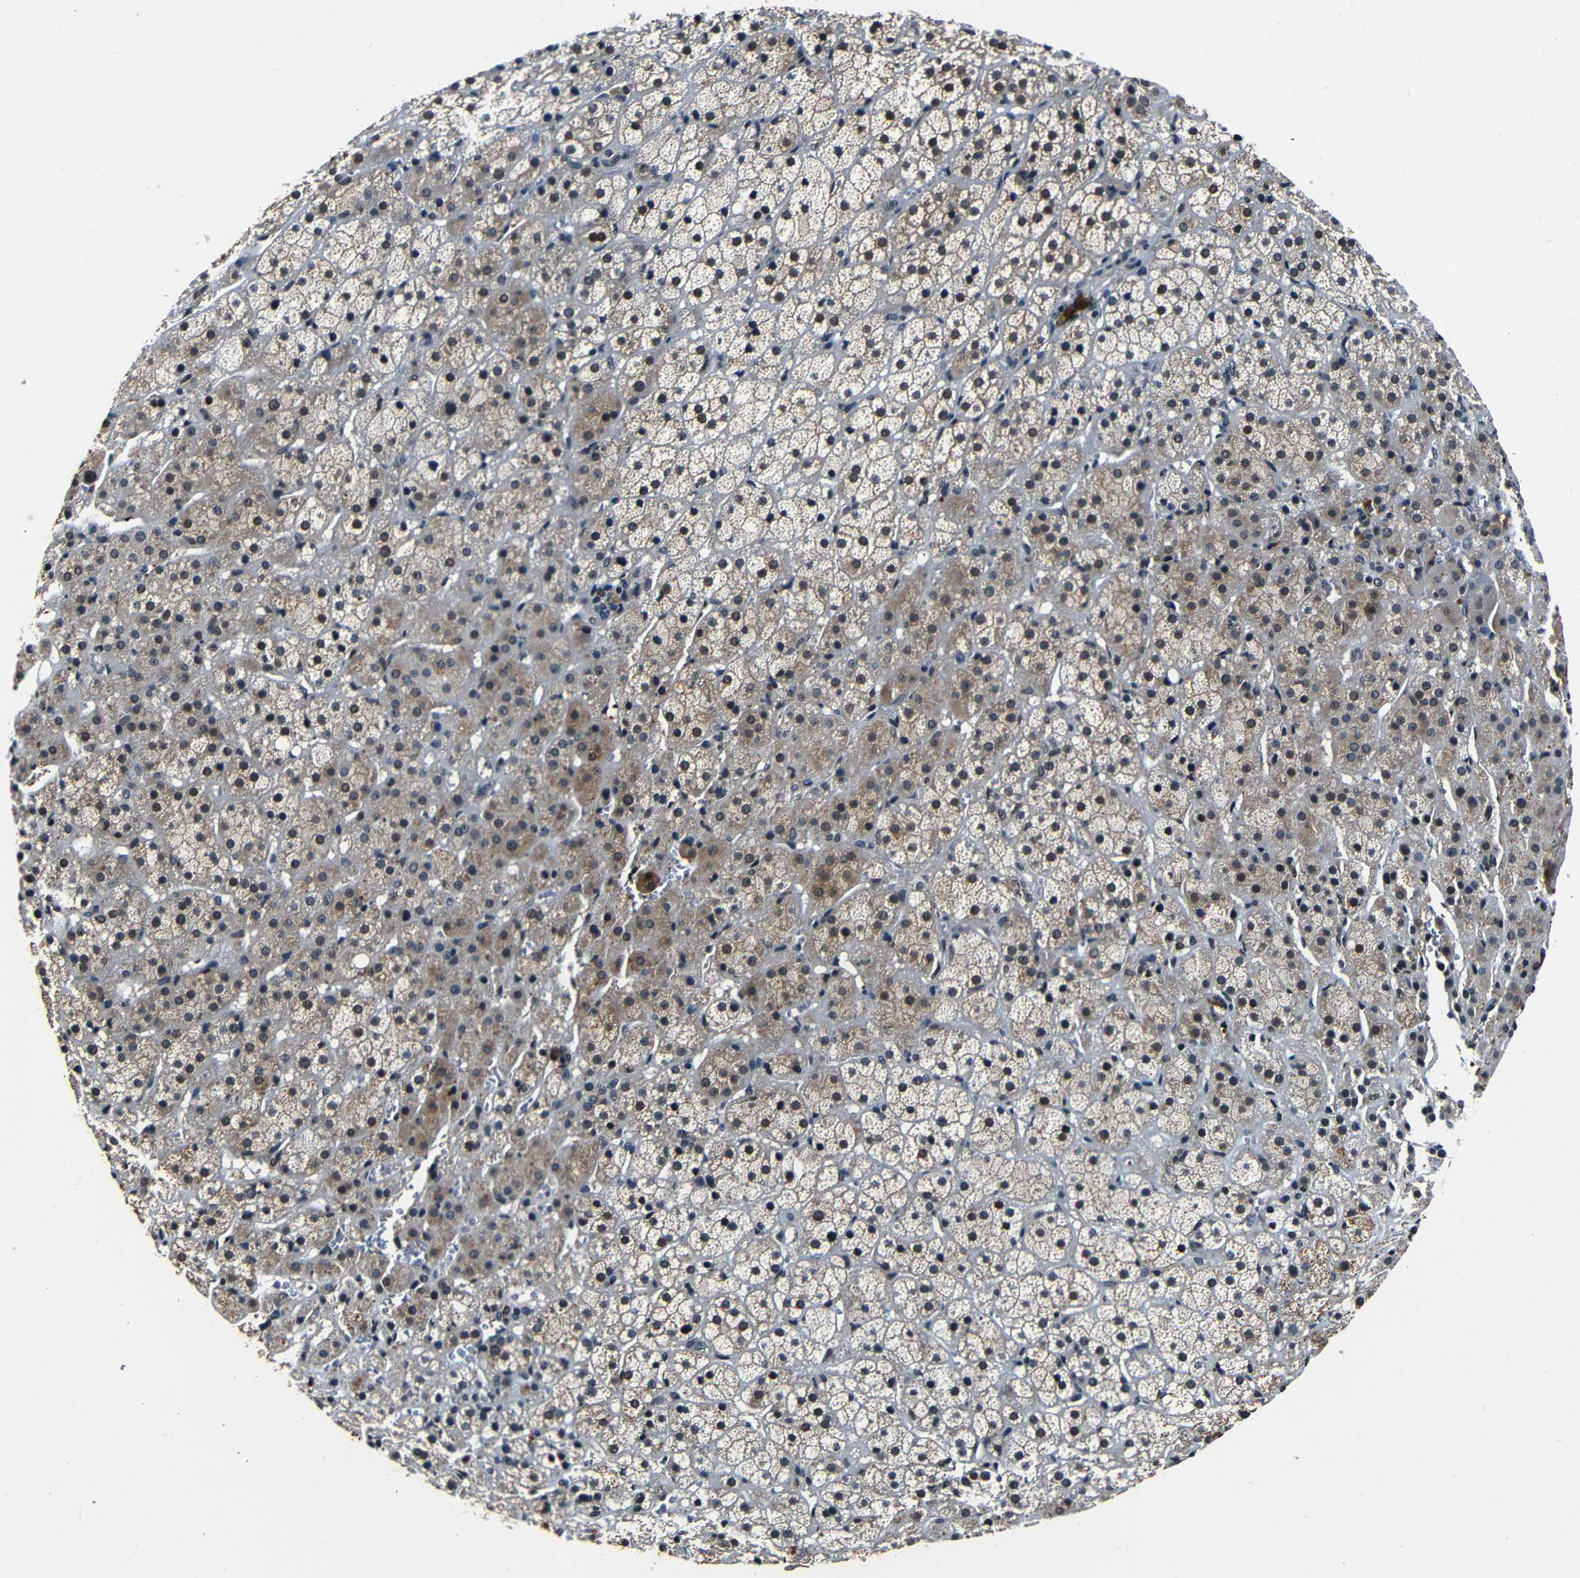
{"staining": {"intensity": "moderate", "quantity": ">75%", "location": "cytoplasmic/membranous,nuclear"}, "tissue": "adrenal gland", "cell_type": "Glandular cells", "image_type": "normal", "snomed": [{"axis": "morphology", "description": "Normal tissue, NOS"}, {"axis": "topography", "description": "Adrenal gland"}], "caption": "A medium amount of moderate cytoplasmic/membranous,nuclear positivity is identified in approximately >75% of glandular cells in unremarkable adrenal gland.", "gene": "FOXD4L1", "patient": {"sex": "female", "age": 57}}